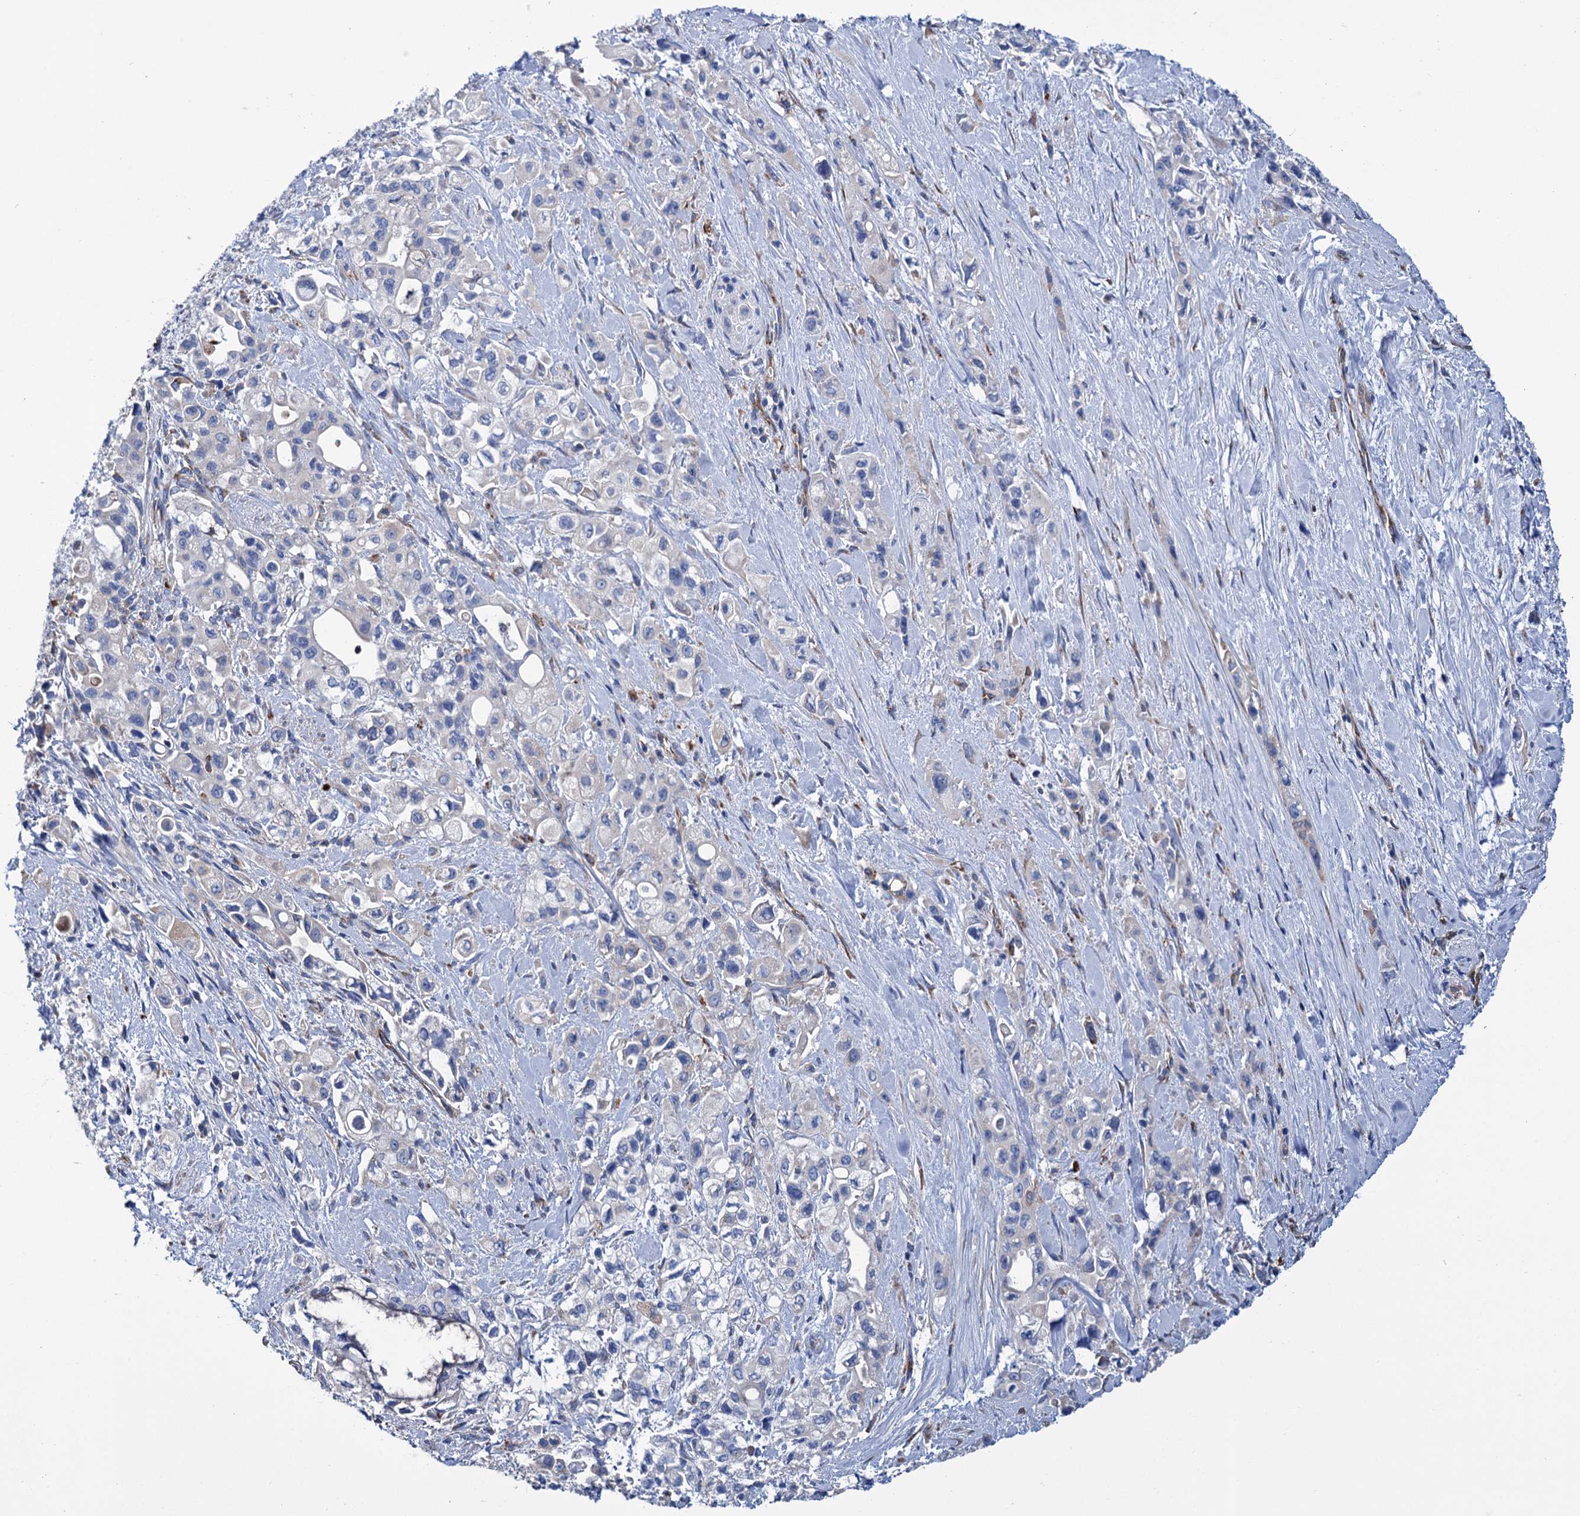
{"staining": {"intensity": "negative", "quantity": "none", "location": "none"}, "tissue": "pancreatic cancer", "cell_type": "Tumor cells", "image_type": "cancer", "snomed": [{"axis": "morphology", "description": "Adenocarcinoma, NOS"}, {"axis": "topography", "description": "Pancreas"}], "caption": "Adenocarcinoma (pancreatic) was stained to show a protein in brown. There is no significant expression in tumor cells. Brightfield microscopy of IHC stained with DAB (brown) and hematoxylin (blue), captured at high magnification.", "gene": "SCPEP1", "patient": {"sex": "female", "age": 66}}